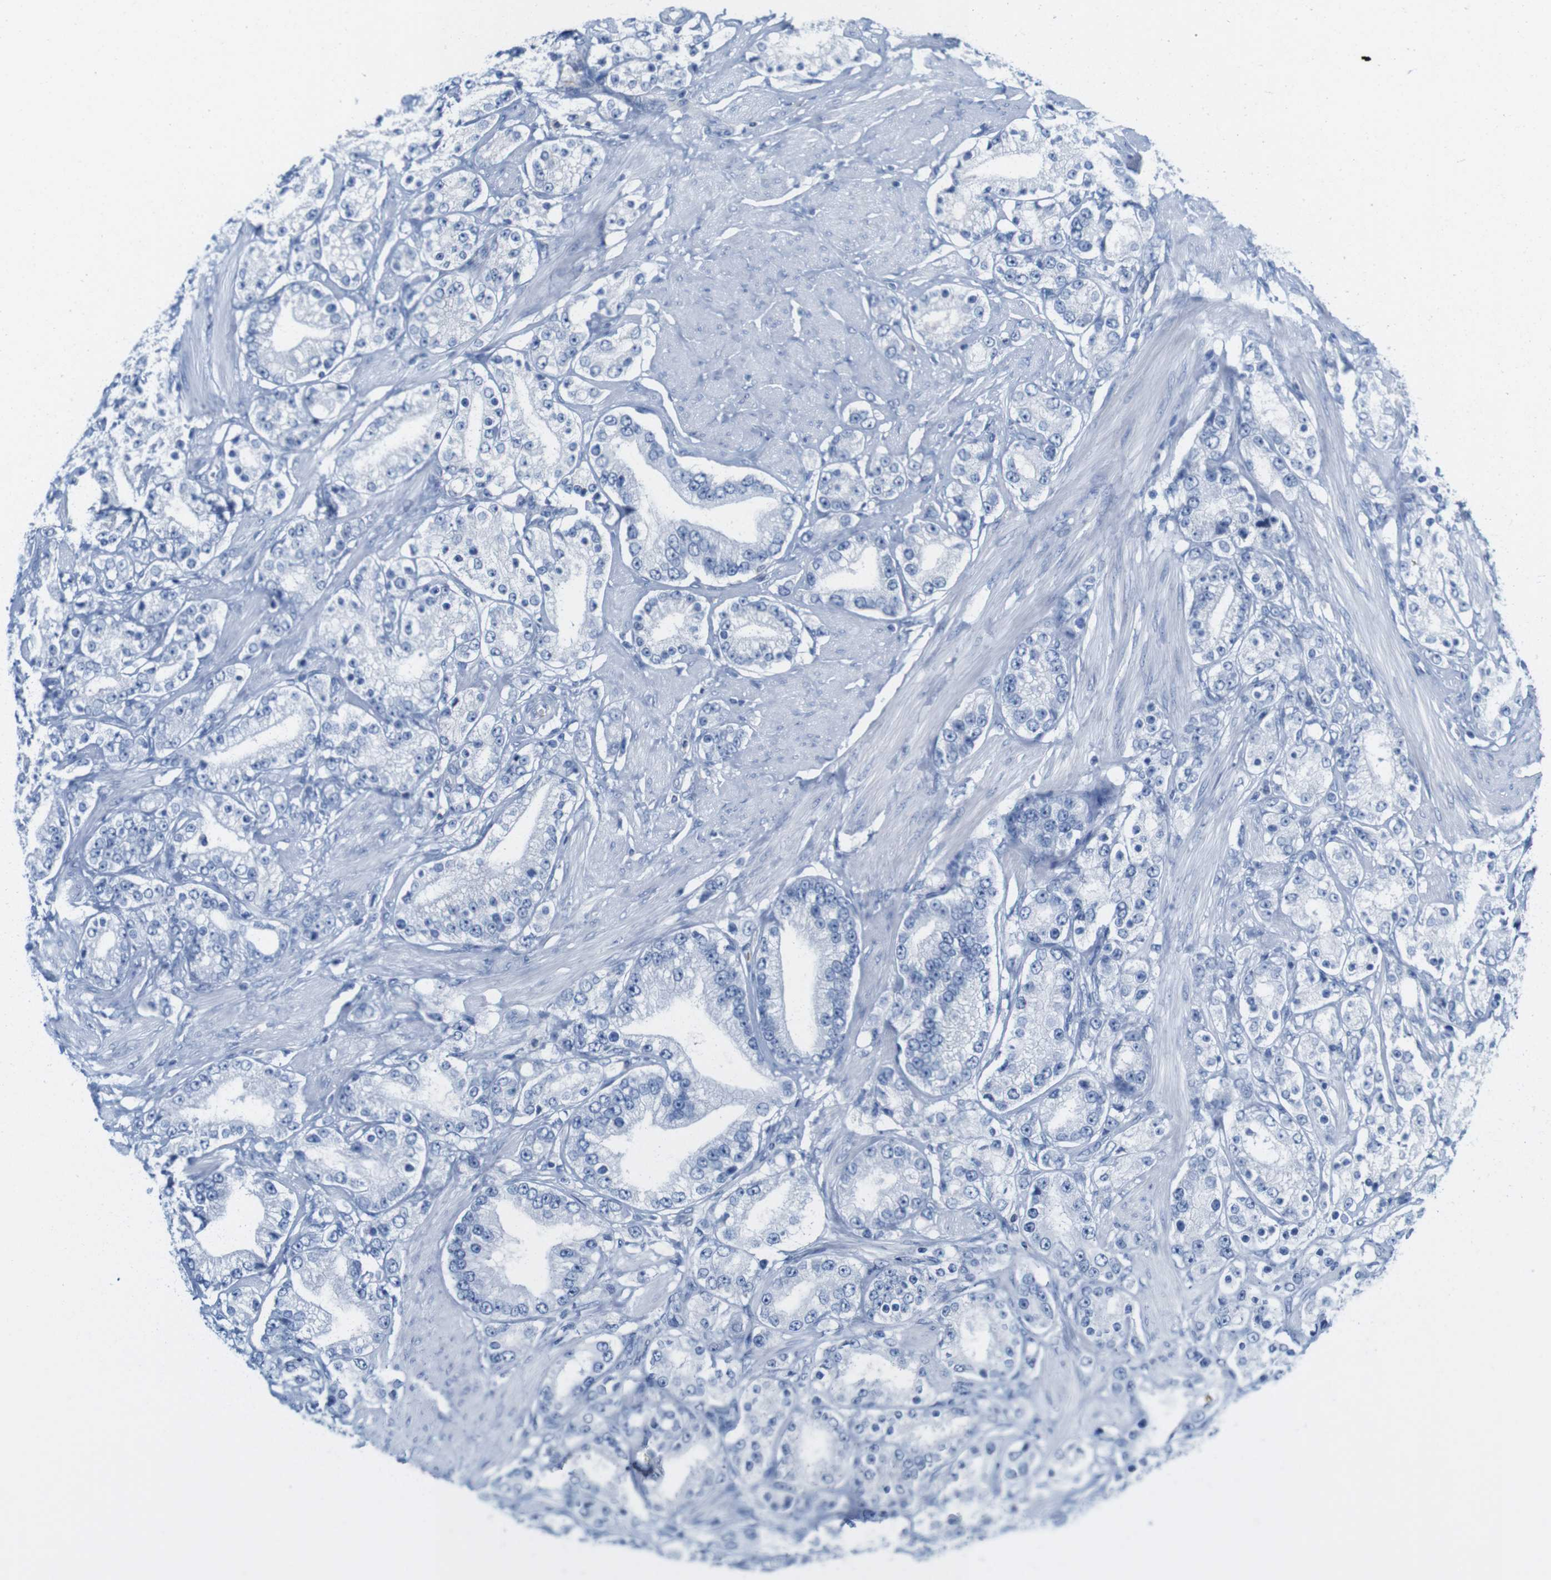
{"staining": {"intensity": "negative", "quantity": "none", "location": "none"}, "tissue": "prostate cancer", "cell_type": "Tumor cells", "image_type": "cancer", "snomed": [{"axis": "morphology", "description": "Adenocarcinoma, Low grade"}, {"axis": "topography", "description": "Prostate"}], "caption": "IHC of human prostate low-grade adenocarcinoma displays no positivity in tumor cells.", "gene": "IGSF8", "patient": {"sex": "male", "age": 63}}